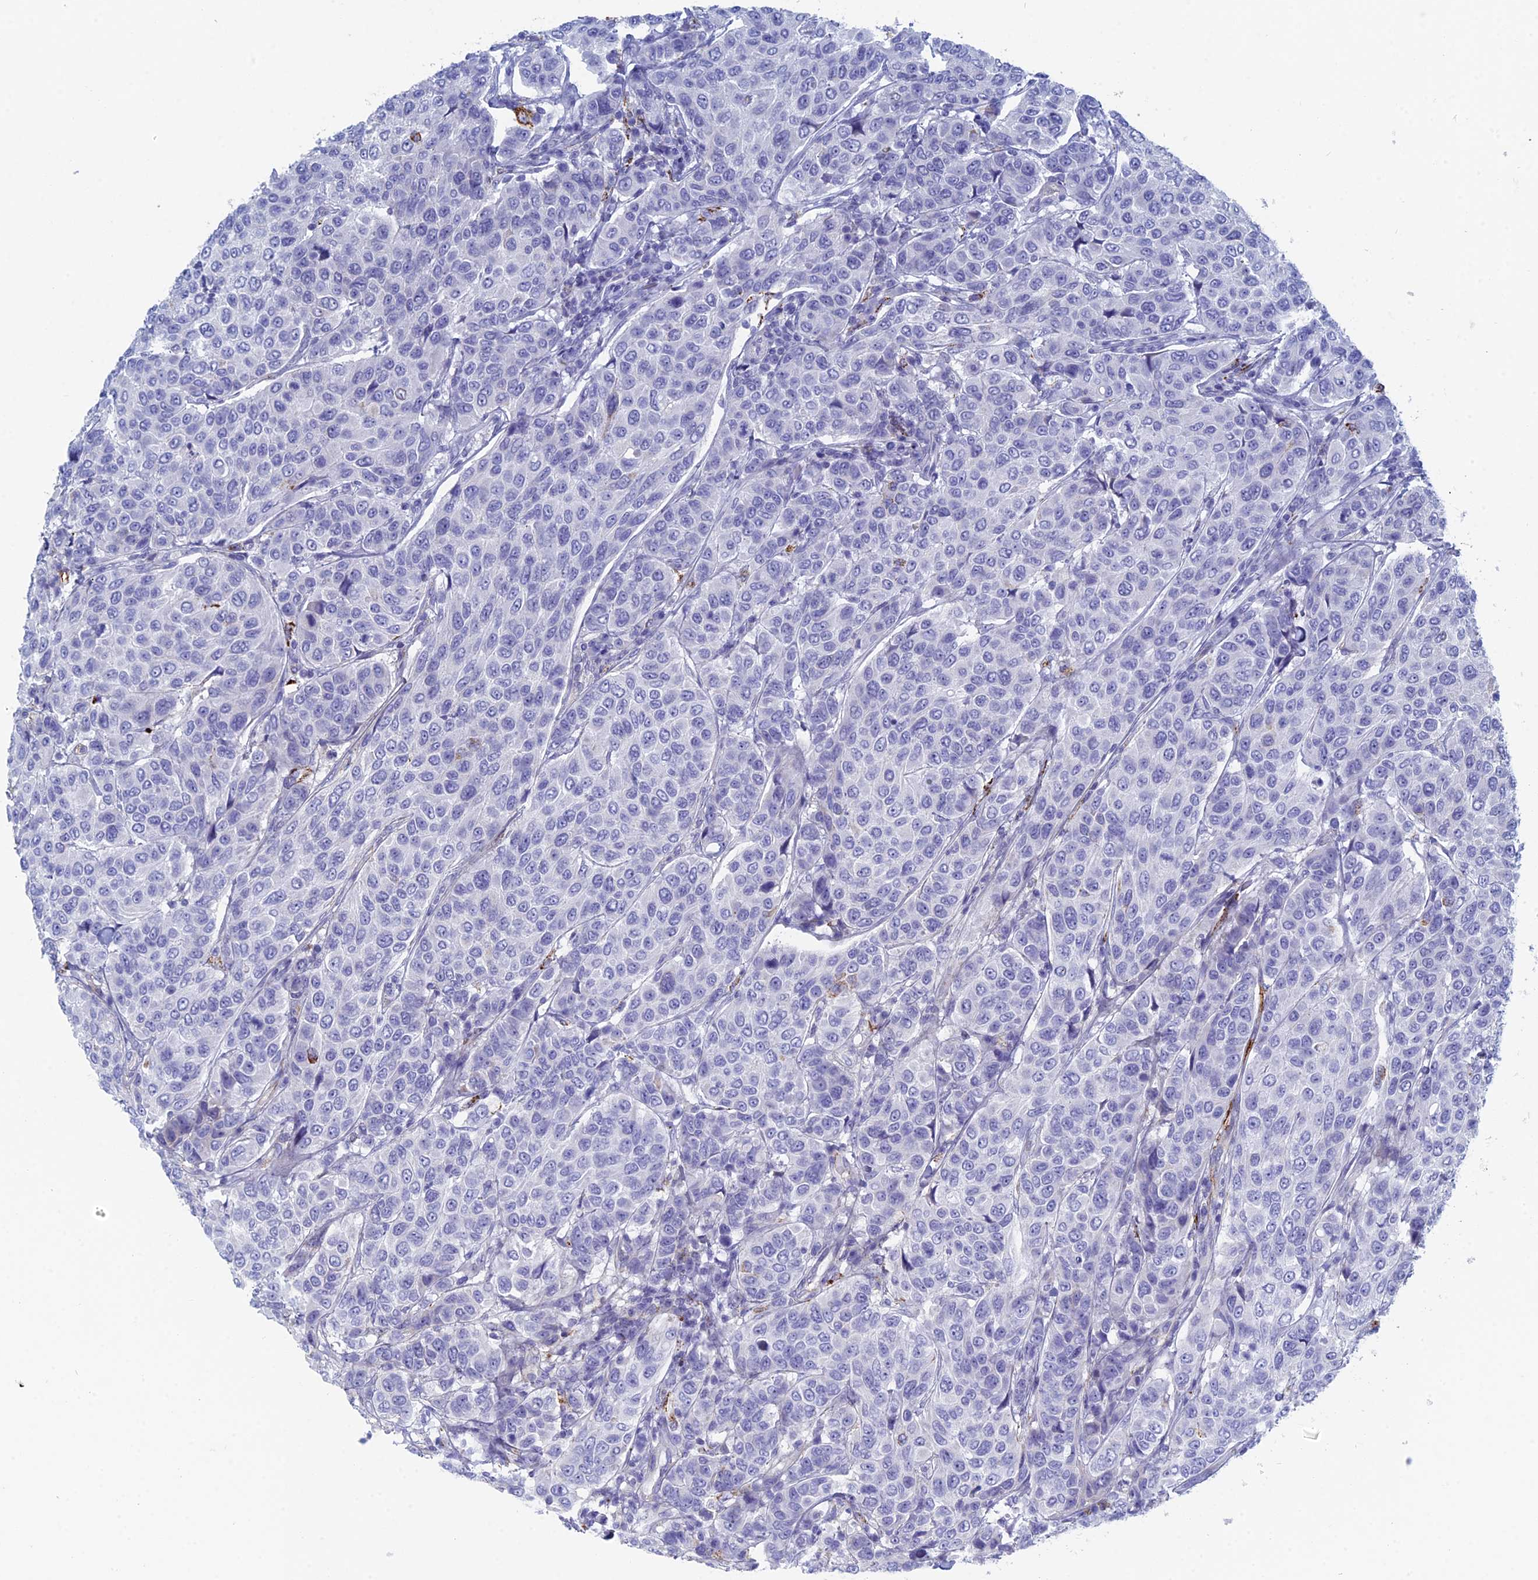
{"staining": {"intensity": "negative", "quantity": "none", "location": "none"}, "tissue": "breast cancer", "cell_type": "Tumor cells", "image_type": "cancer", "snomed": [{"axis": "morphology", "description": "Duct carcinoma"}, {"axis": "topography", "description": "Breast"}], "caption": "Breast infiltrating ductal carcinoma was stained to show a protein in brown. There is no significant staining in tumor cells. (DAB (3,3'-diaminobenzidine) IHC with hematoxylin counter stain).", "gene": "ALMS1", "patient": {"sex": "female", "age": 55}}